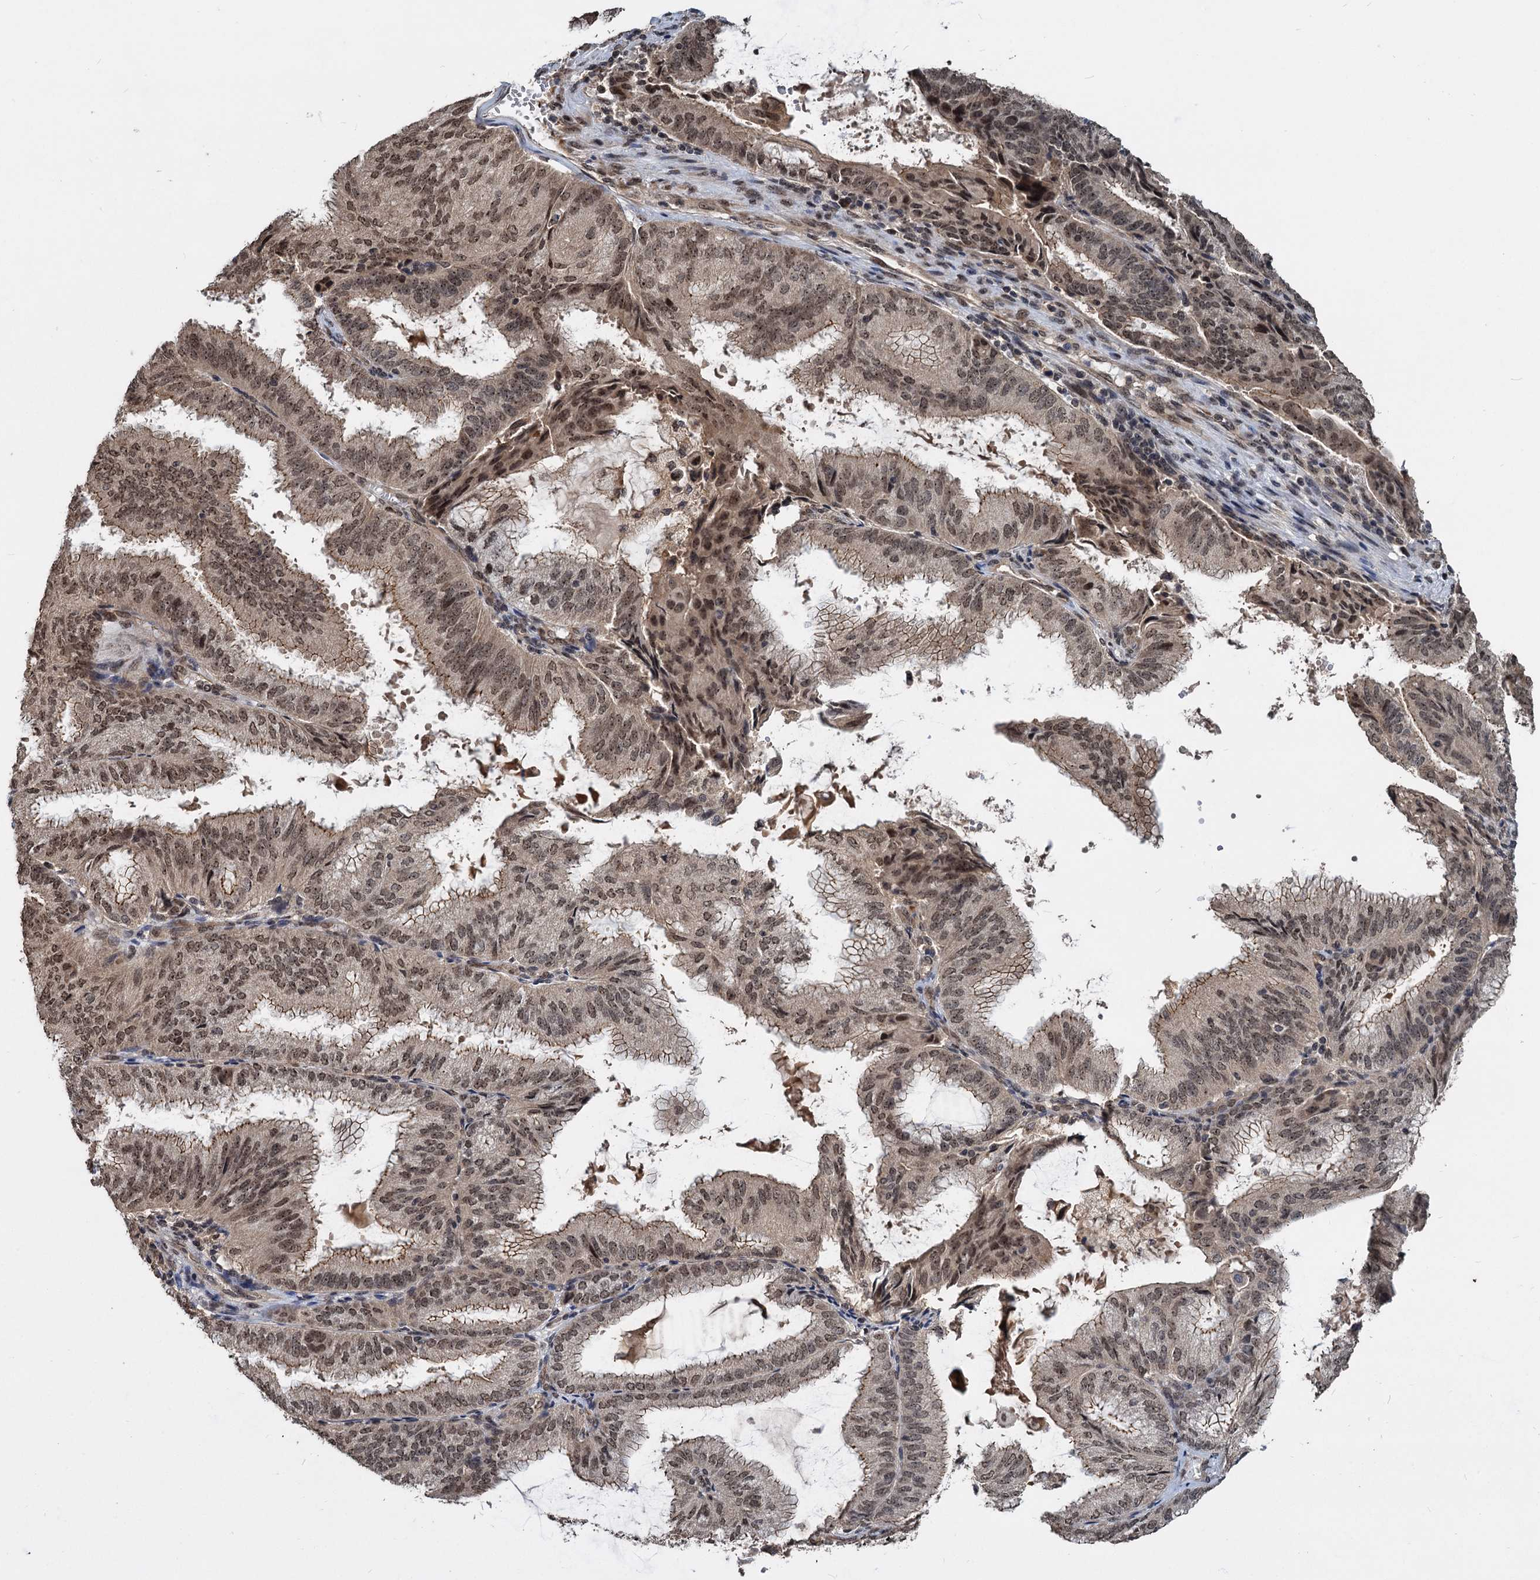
{"staining": {"intensity": "moderate", "quantity": "25%-75%", "location": "cytoplasmic/membranous,nuclear"}, "tissue": "endometrial cancer", "cell_type": "Tumor cells", "image_type": "cancer", "snomed": [{"axis": "morphology", "description": "Adenocarcinoma, NOS"}, {"axis": "topography", "description": "Endometrium"}], "caption": "An immunohistochemistry (IHC) photomicrograph of tumor tissue is shown. Protein staining in brown shows moderate cytoplasmic/membranous and nuclear positivity in endometrial cancer (adenocarcinoma) within tumor cells. (DAB = brown stain, brightfield microscopy at high magnification).", "gene": "FAM216B", "patient": {"sex": "female", "age": 49}}